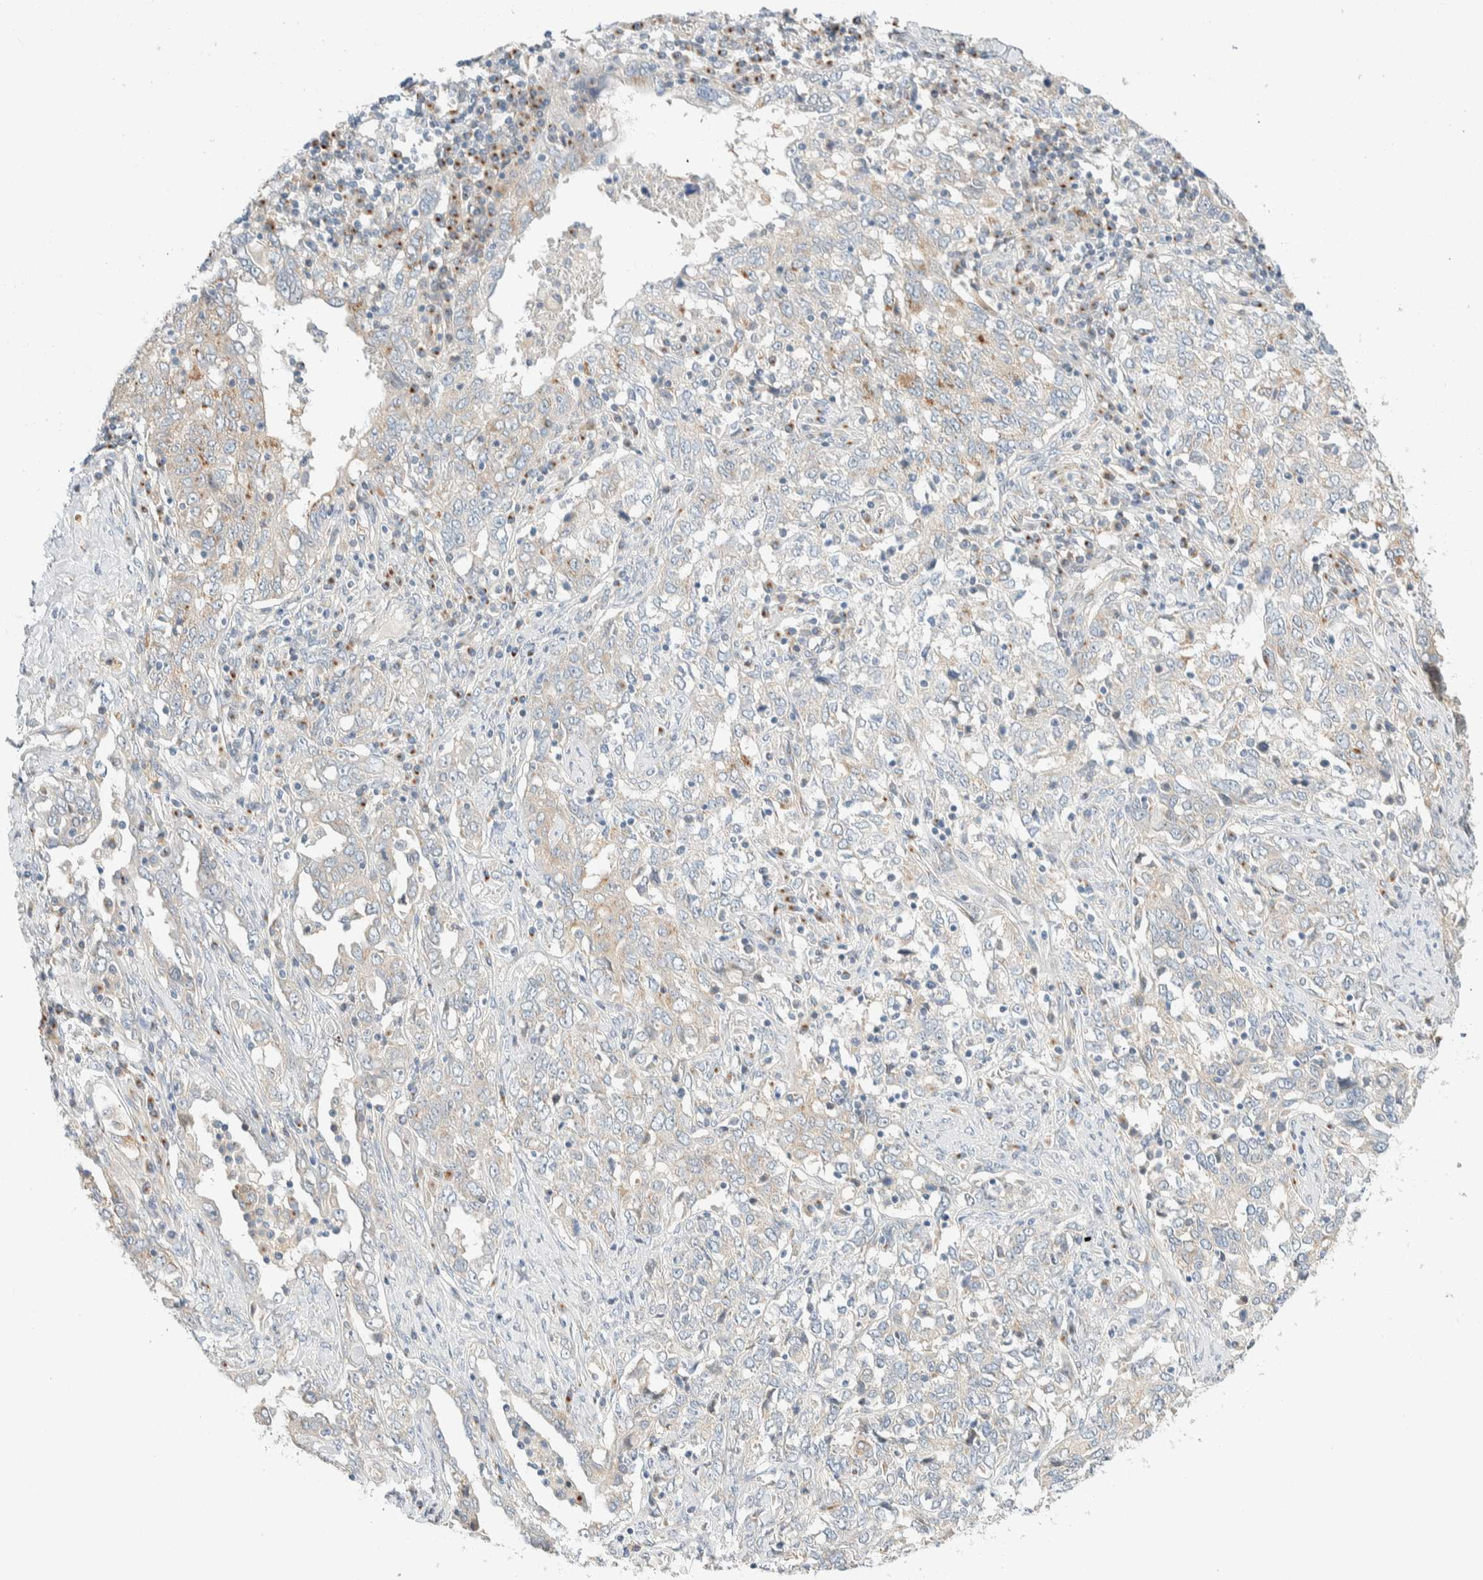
{"staining": {"intensity": "weak", "quantity": "<25%", "location": "cytoplasmic/membranous"}, "tissue": "ovarian cancer", "cell_type": "Tumor cells", "image_type": "cancer", "snomed": [{"axis": "morphology", "description": "Carcinoma, endometroid"}, {"axis": "topography", "description": "Ovary"}], "caption": "Immunohistochemical staining of human ovarian cancer exhibits no significant staining in tumor cells.", "gene": "TMEM184B", "patient": {"sex": "female", "age": 62}}